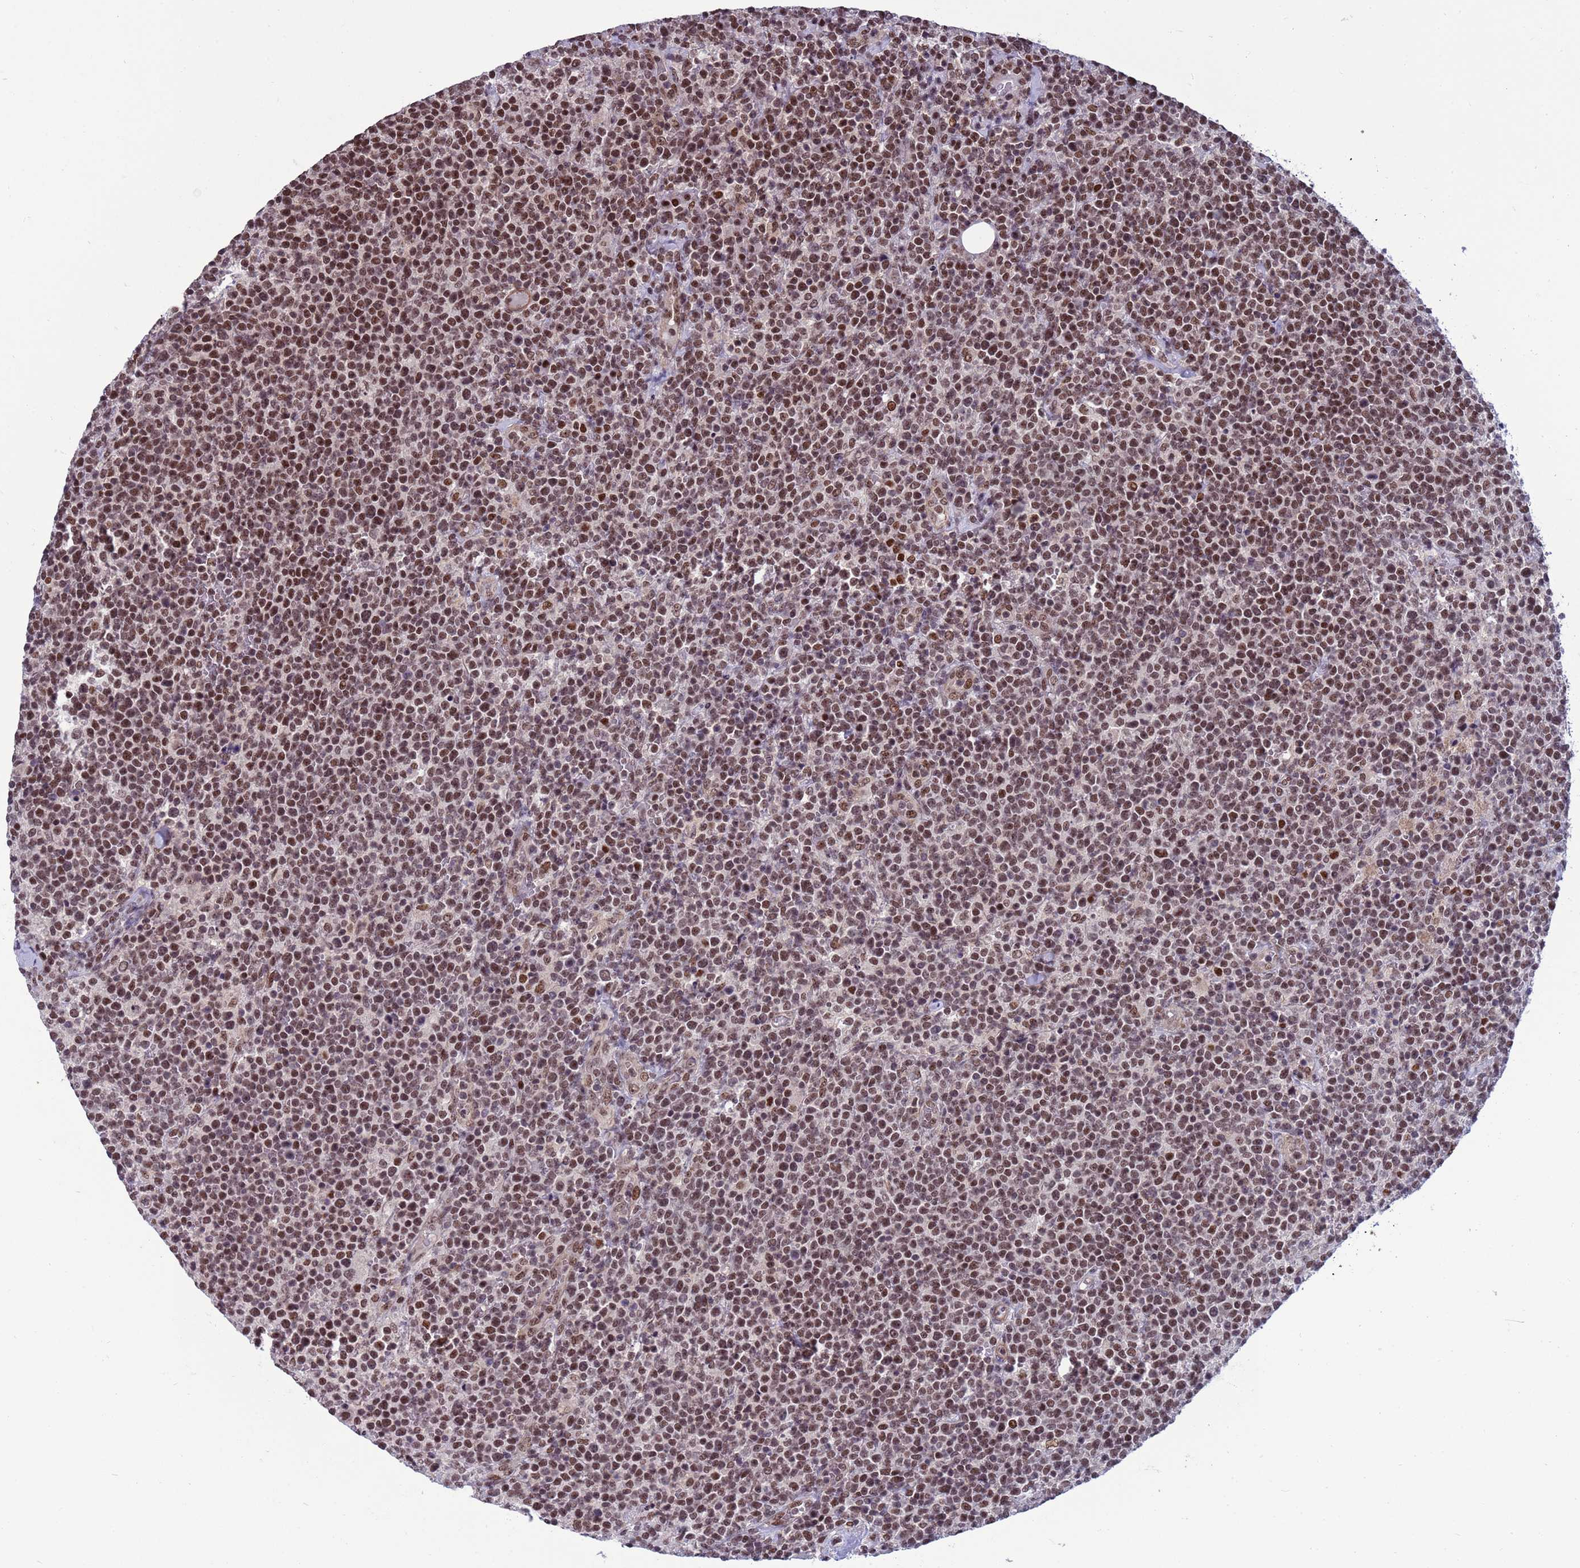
{"staining": {"intensity": "strong", "quantity": ">75%", "location": "nuclear"}, "tissue": "lymphoma", "cell_type": "Tumor cells", "image_type": "cancer", "snomed": [{"axis": "morphology", "description": "Malignant lymphoma, non-Hodgkin's type, High grade"}, {"axis": "topography", "description": "Lymph node"}], "caption": "Protein staining reveals strong nuclear staining in about >75% of tumor cells in high-grade malignant lymphoma, non-Hodgkin's type. (DAB IHC, brown staining for protein, blue staining for nuclei).", "gene": "NSL1", "patient": {"sex": "male", "age": 61}}